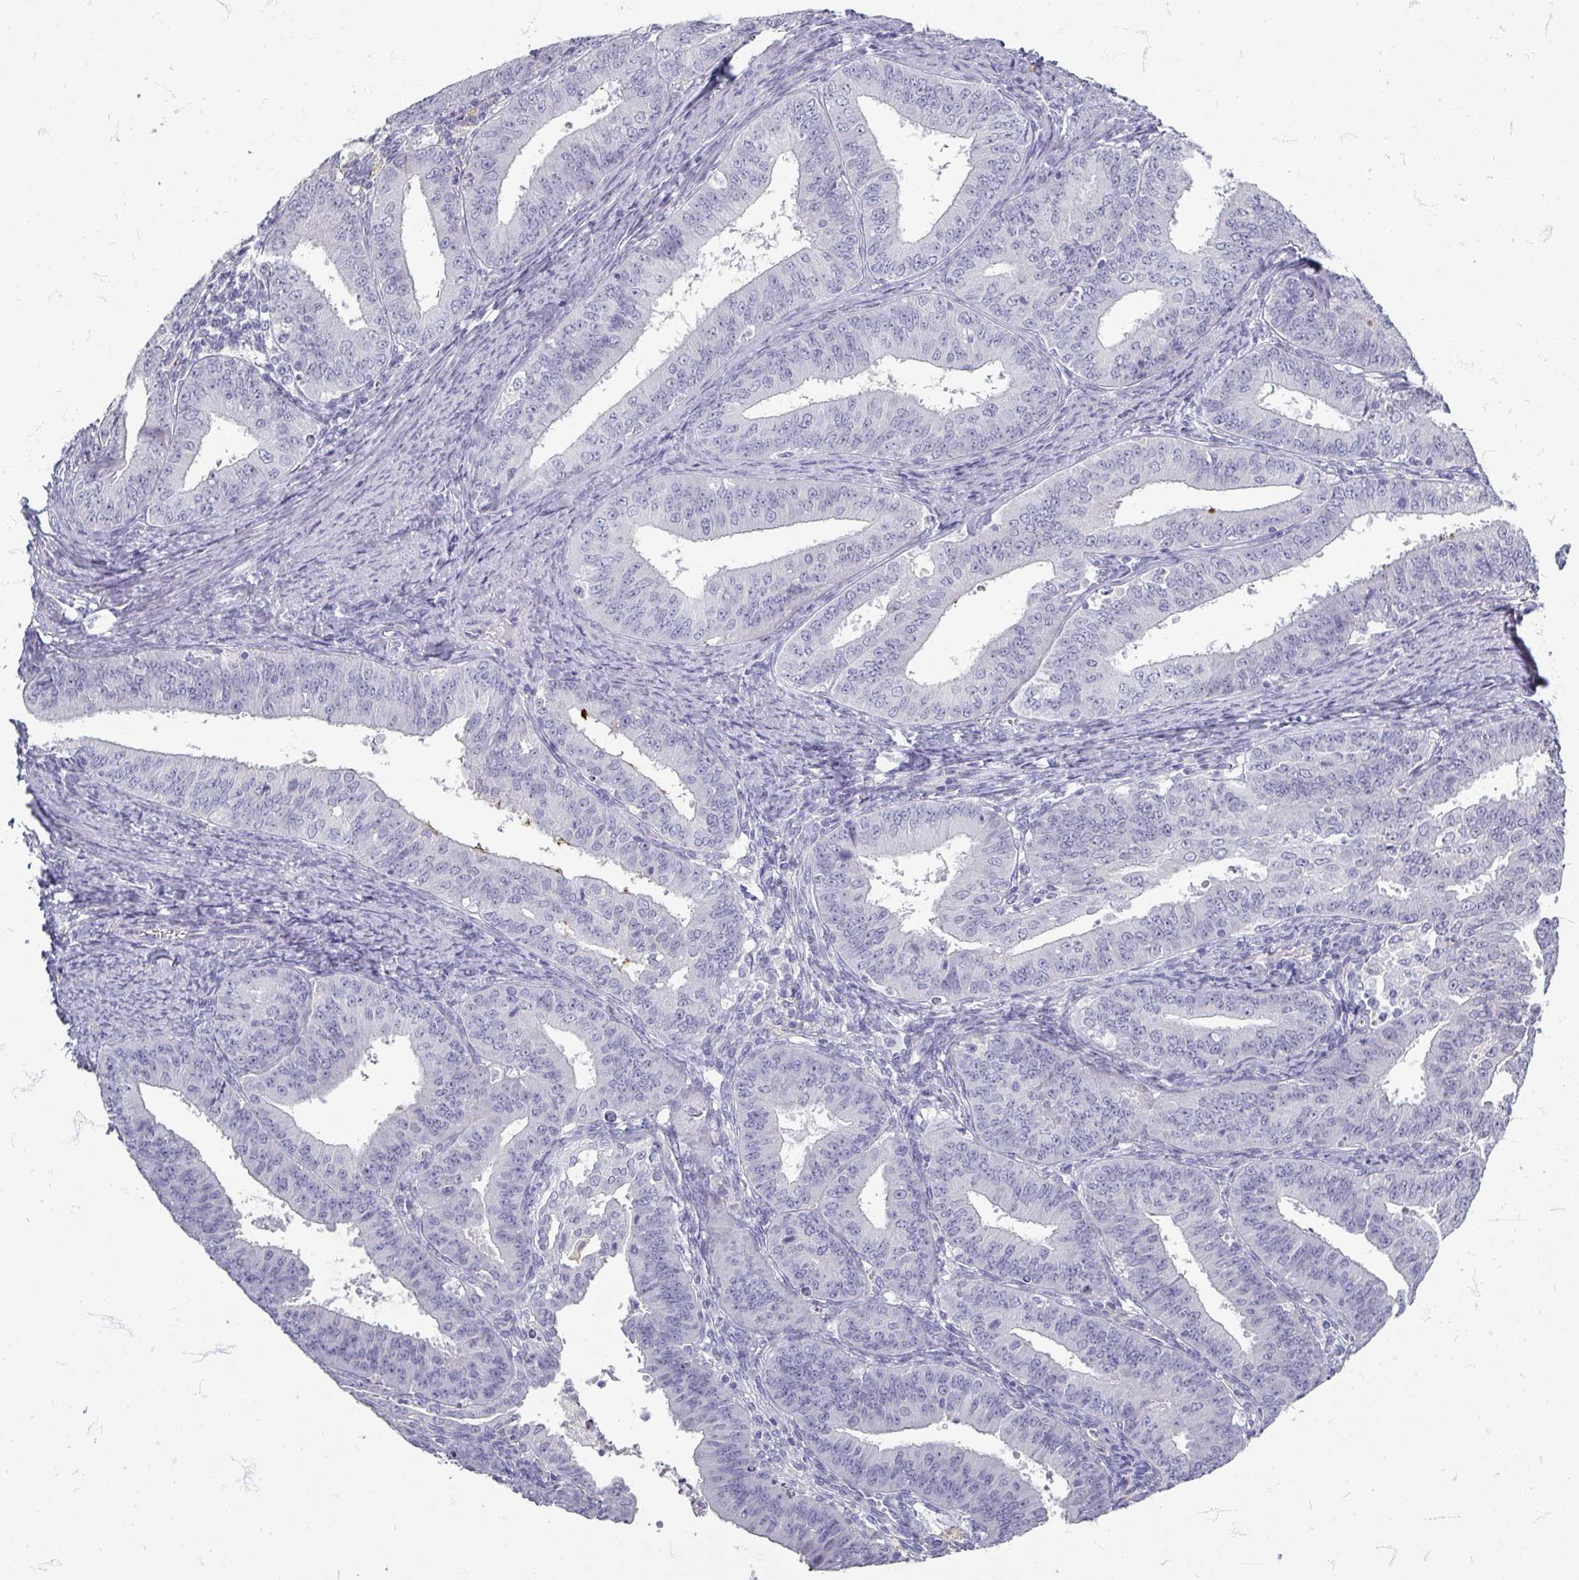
{"staining": {"intensity": "negative", "quantity": "none", "location": "none"}, "tissue": "endometrial cancer", "cell_type": "Tumor cells", "image_type": "cancer", "snomed": [{"axis": "morphology", "description": "Adenocarcinoma, NOS"}, {"axis": "topography", "description": "Endometrium"}], "caption": "Endometrial adenocarcinoma was stained to show a protein in brown. There is no significant positivity in tumor cells.", "gene": "ZNF878", "patient": {"sex": "female", "age": 73}}